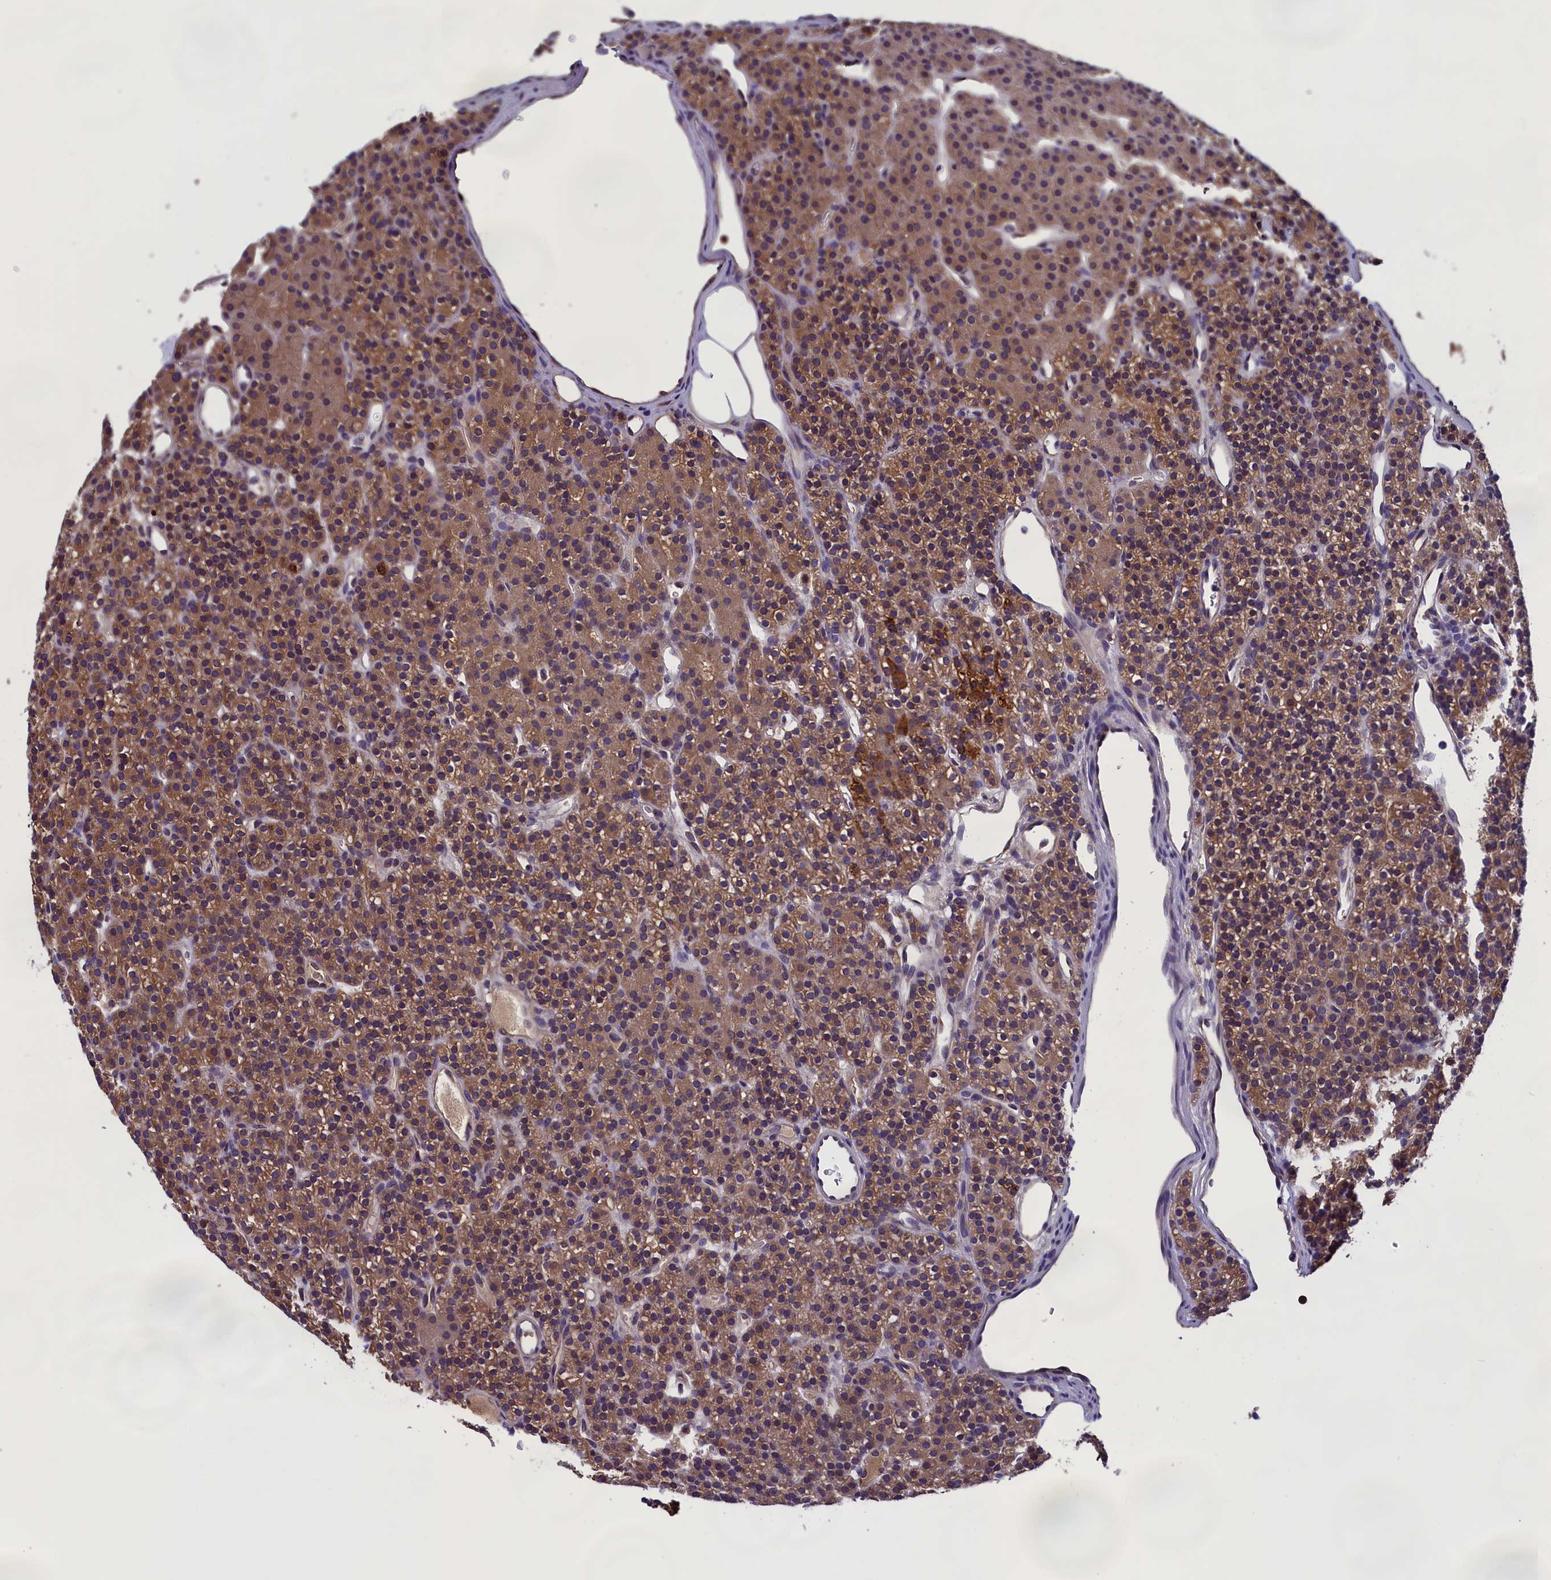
{"staining": {"intensity": "moderate", "quantity": ">75%", "location": "cytoplasmic/membranous"}, "tissue": "parathyroid gland", "cell_type": "Glandular cells", "image_type": "normal", "snomed": [{"axis": "morphology", "description": "Normal tissue, NOS"}, {"axis": "morphology", "description": "Hyperplasia, NOS"}, {"axis": "topography", "description": "Parathyroid gland"}], "caption": "DAB immunohistochemical staining of normal human parathyroid gland reveals moderate cytoplasmic/membranous protein expression in about >75% of glandular cells.", "gene": "ABCC8", "patient": {"sex": "male", "age": 44}}